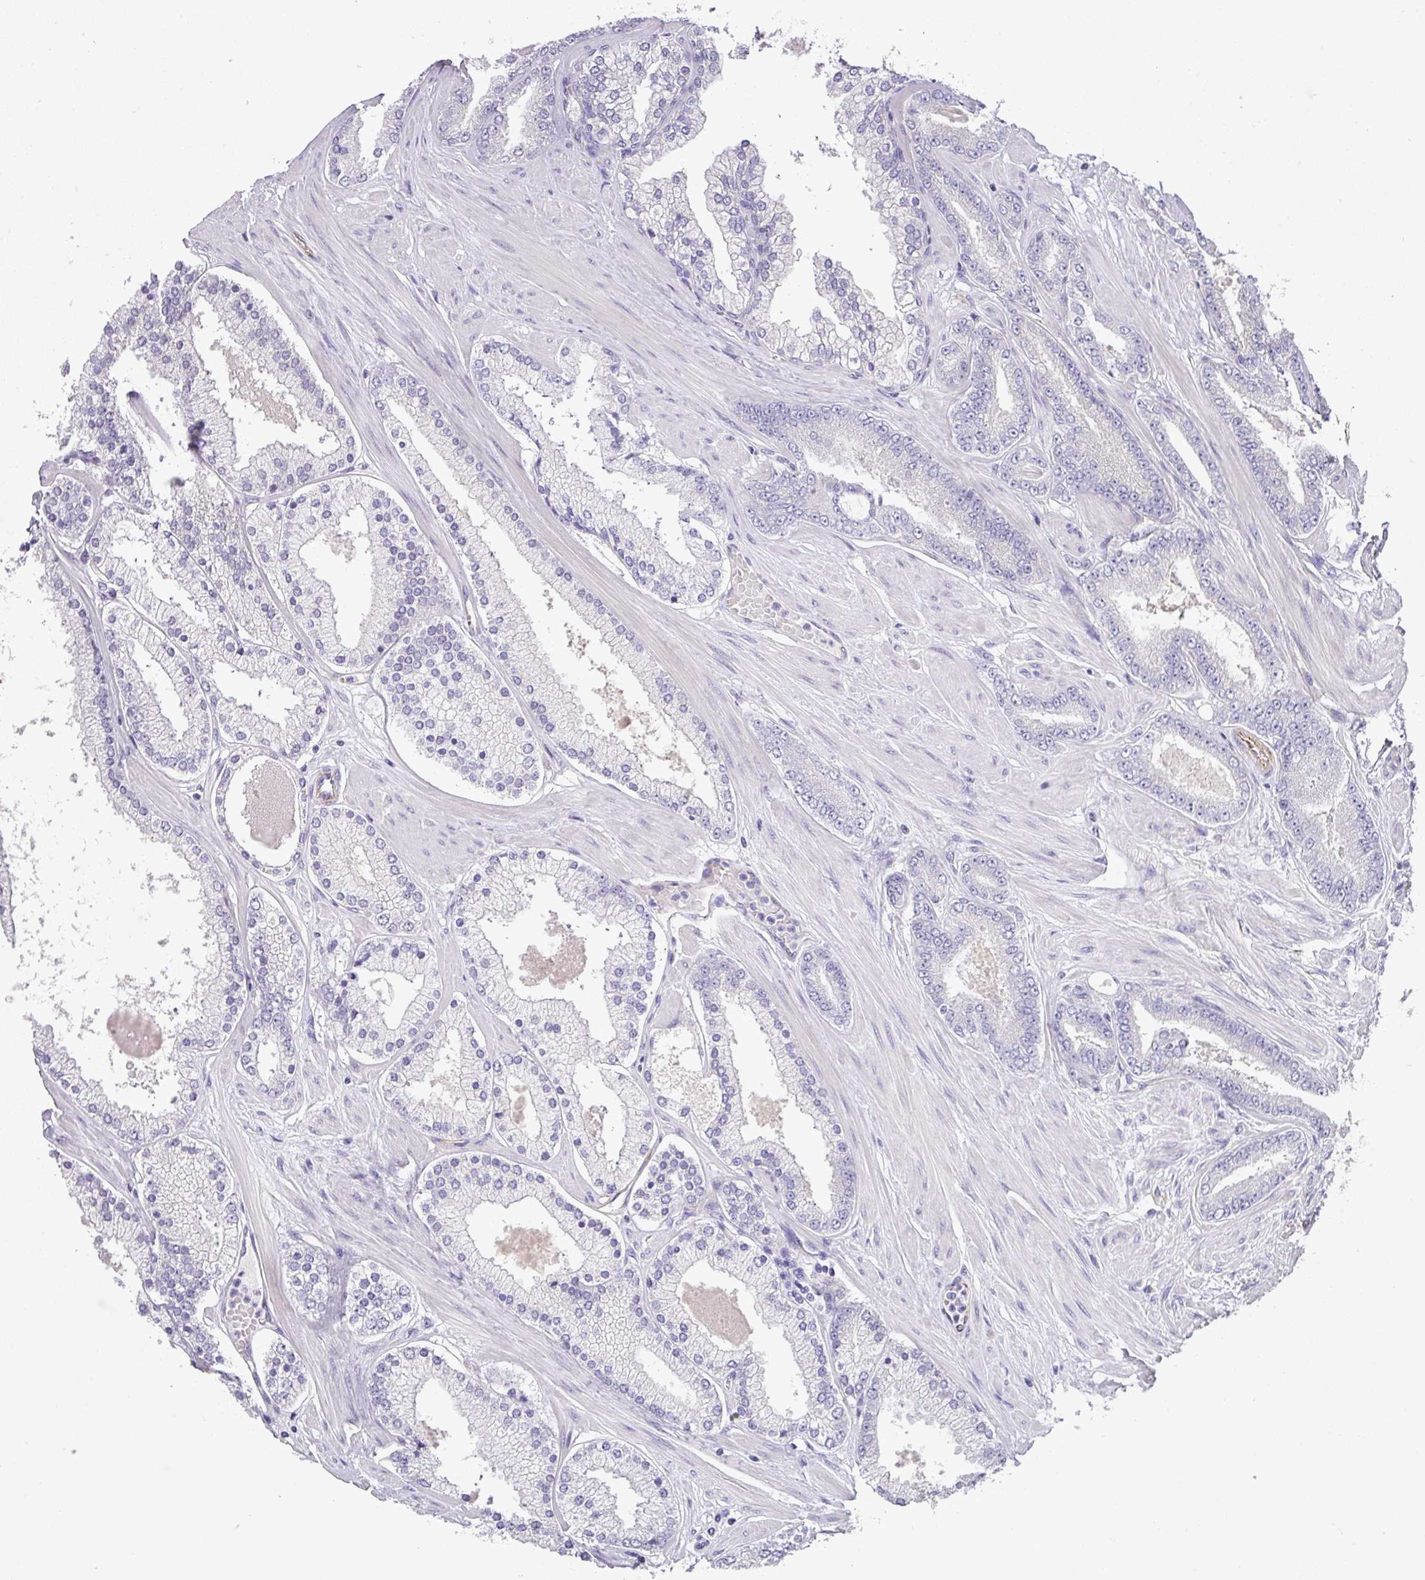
{"staining": {"intensity": "negative", "quantity": "none", "location": "none"}, "tissue": "prostate cancer", "cell_type": "Tumor cells", "image_type": "cancer", "snomed": [{"axis": "morphology", "description": "Adenocarcinoma, Low grade"}, {"axis": "topography", "description": "Prostate"}], "caption": "High power microscopy image of an immunohistochemistry micrograph of adenocarcinoma (low-grade) (prostate), revealing no significant expression in tumor cells.", "gene": "ENSG00000273748", "patient": {"sex": "male", "age": 42}}